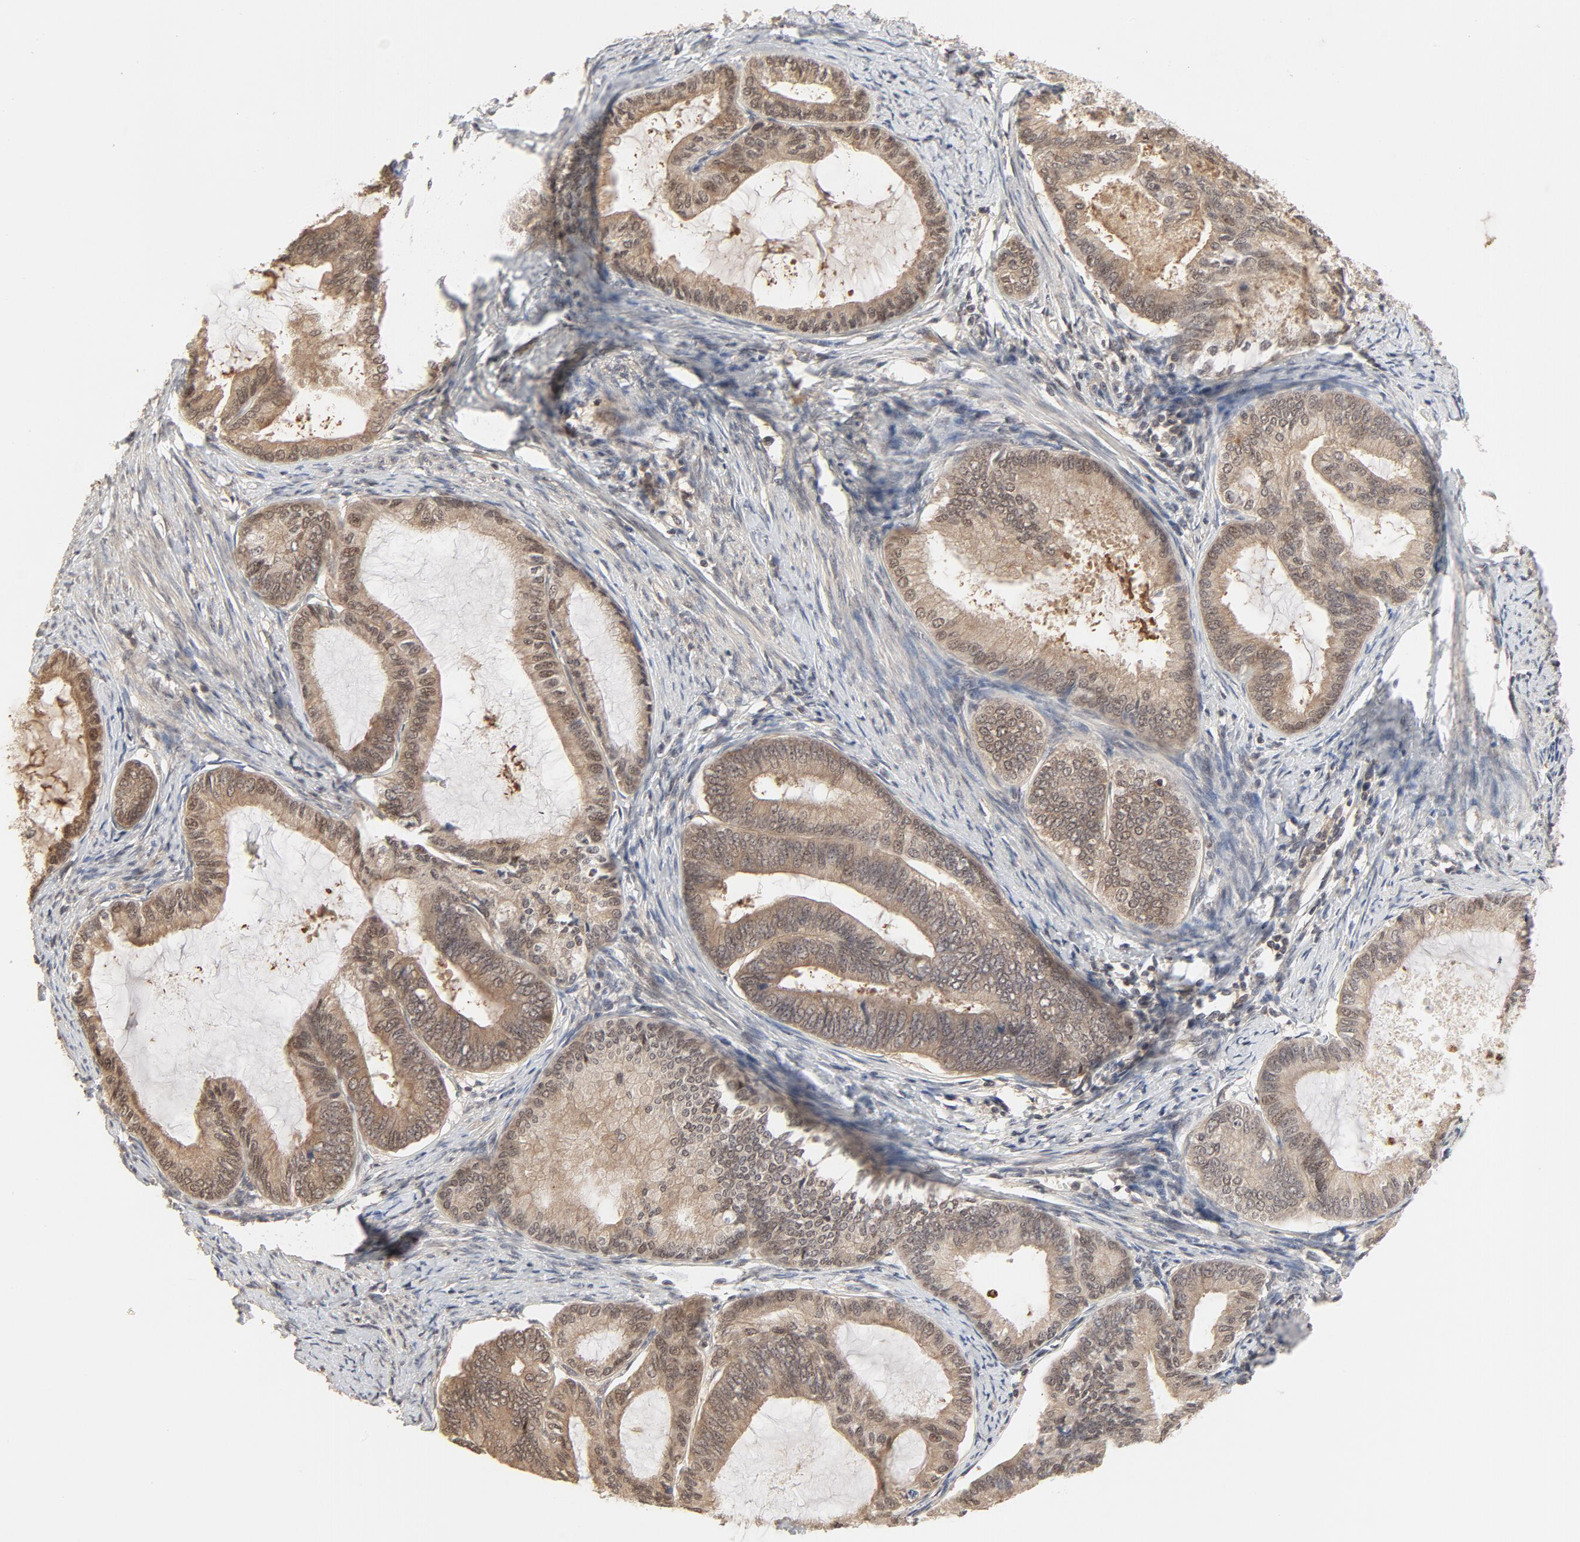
{"staining": {"intensity": "moderate", "quantity": "25%-75%", "location": "cytoplasmic/membranous,nuclear"}, "tissue": "endometrial cancer", "cell_type": "Tumor cells", "image_type": "cancer", "snomed": [{"axis": "morphology", "description": "Adenocarcinoma, NOS"}, {"axis": "topography", "description": "Endometrium"}], "caption": "Immunohistochemical staining of human endometrial cancer (adenocarcinoma) demonstrates medium levels of moderate cytoplasmic/membranous and nuclear staining in approximately 25%-75% of tumor cells.", "gene": "NEDD8", "patient": {"sex": "female", "age": 86}}